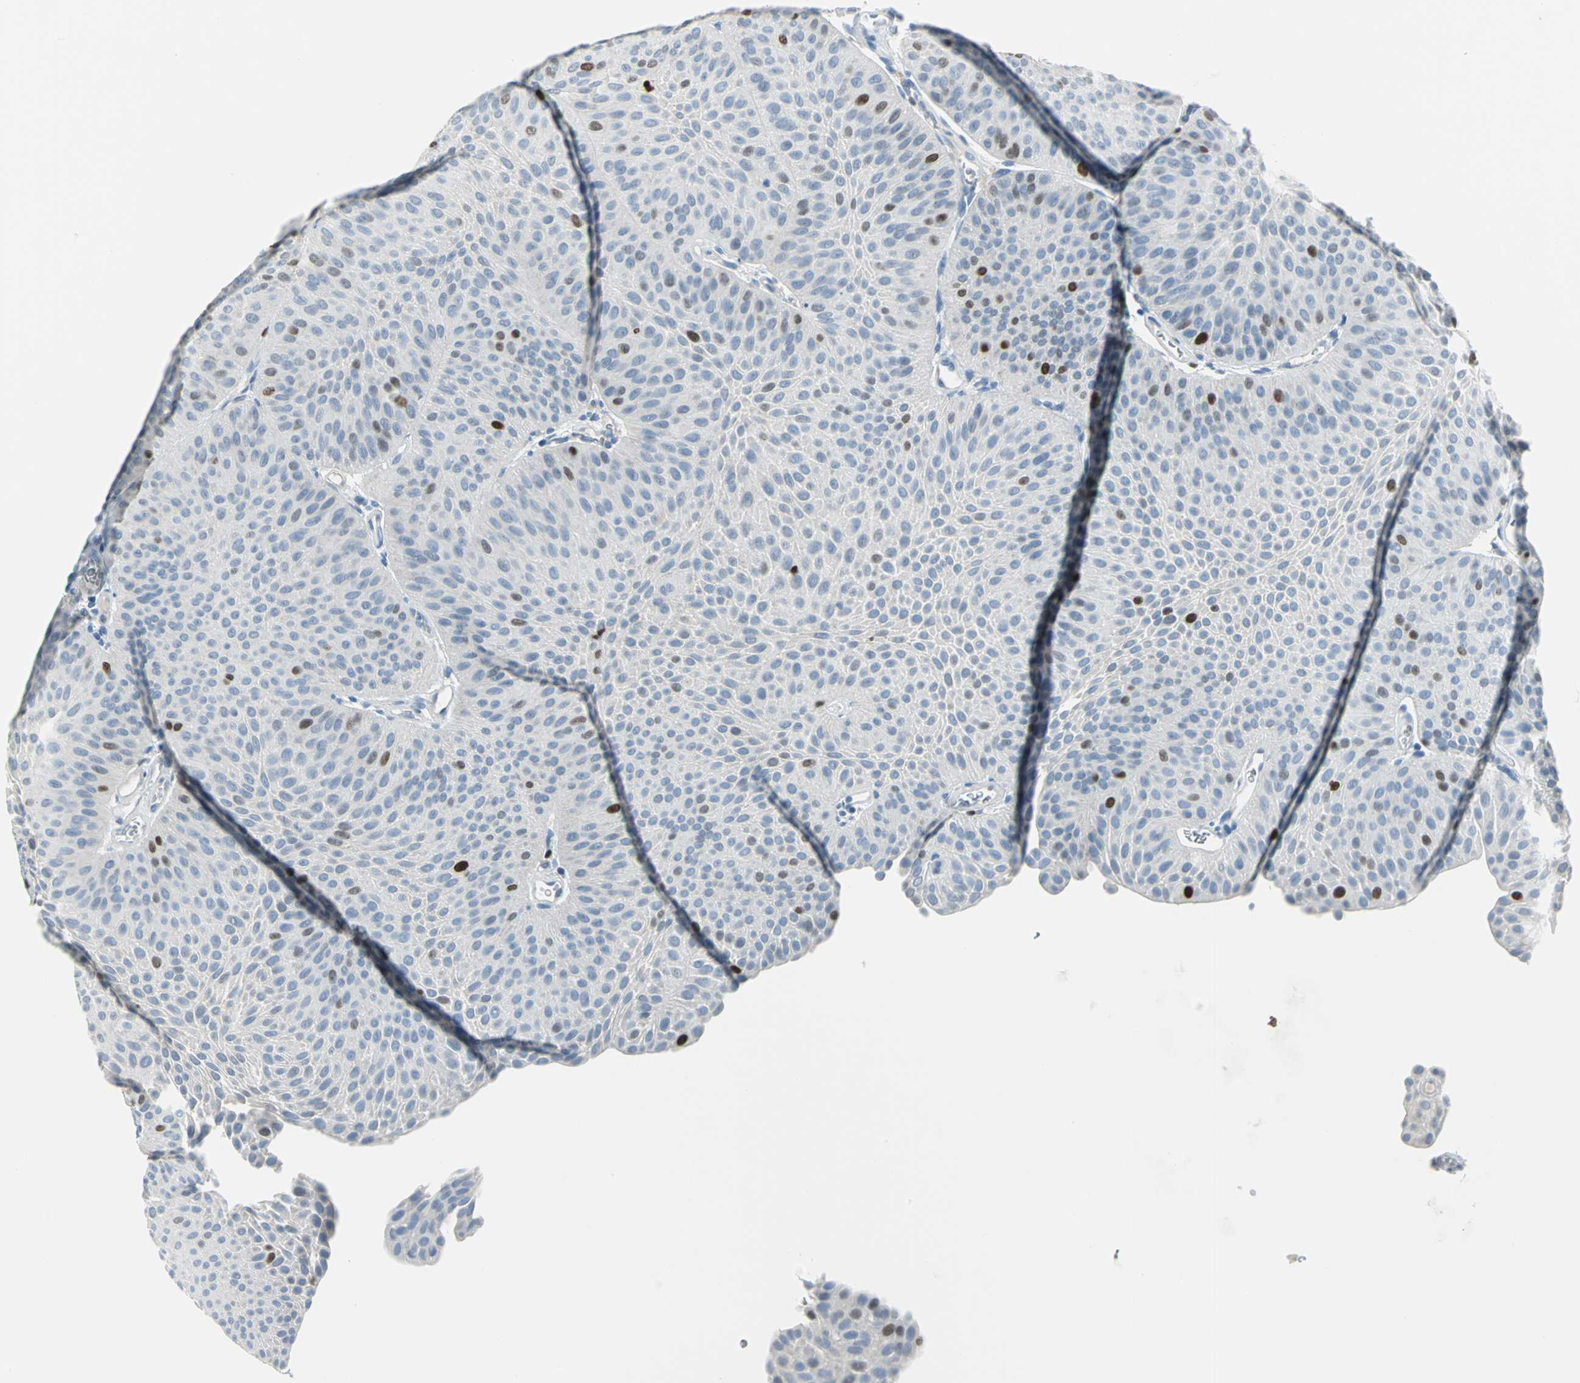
{"staining": {"intensity": "moderate", "quantity": "<25%", "location": "nuclear"}, "tissue": "urothelial cancer", "cell_type": "Tumor cells", "image_type": "cancer", "snomed": [{"axis": "morphology", "description": "Urothelial carcinoma, Low grade"}, {"axis": "topography", "description": "Urinary bladder"}], "caption": "The immunohistochemical stain labels moderate nuclear expression in tumor cells of urothelial cancer tissue. The protein is stained brown, and the nuclei are stained in blue (DAB (3,3'-diaminobenzidine) IHC with brightfield microscopy, high magnification).", "gene": "MCM3", "patient": {"sex": "female", "age": 60}}